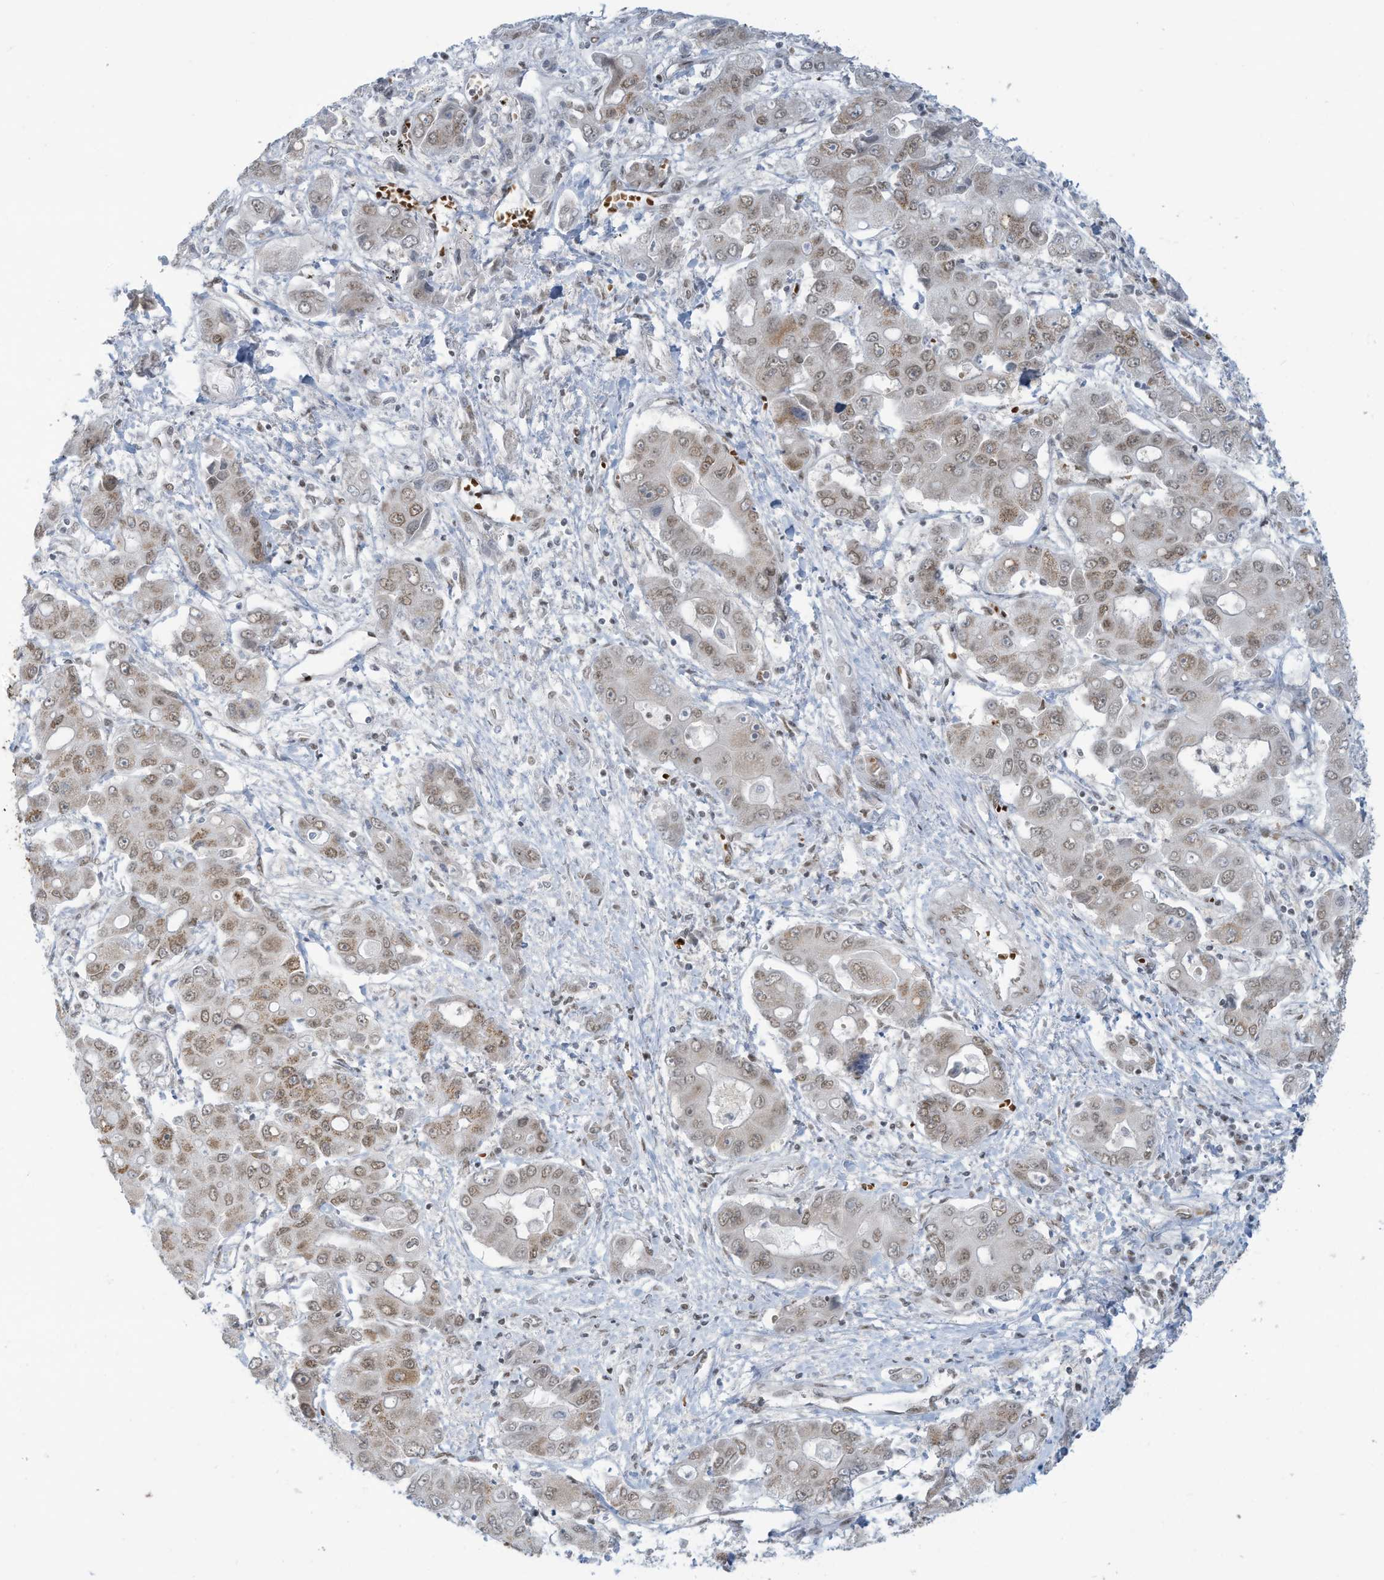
{"staining": {"intensity": "weak", "quantity": ">75%", "location": "cytoplasmic/membranous,nuclear"}, "tissue": "liver cancer", "cell_type": "Tumor cells", "image_type": "cancer", "snomed": [{"axis": "morphology", "description": "Cholangiocarcinoma"}, {"axis": "topography", "description": "Liver"}], "caption": "A histopathology image showing weak cytoplasmic/membranous and nuclear positivity in approximately >75% of tumor cells in liver cancer (cholangiocarcinoma), as visualized by brown immunohistochemical staining.", "gene": "ECT2L", "patient": {"sex": "male", "age": 67}}